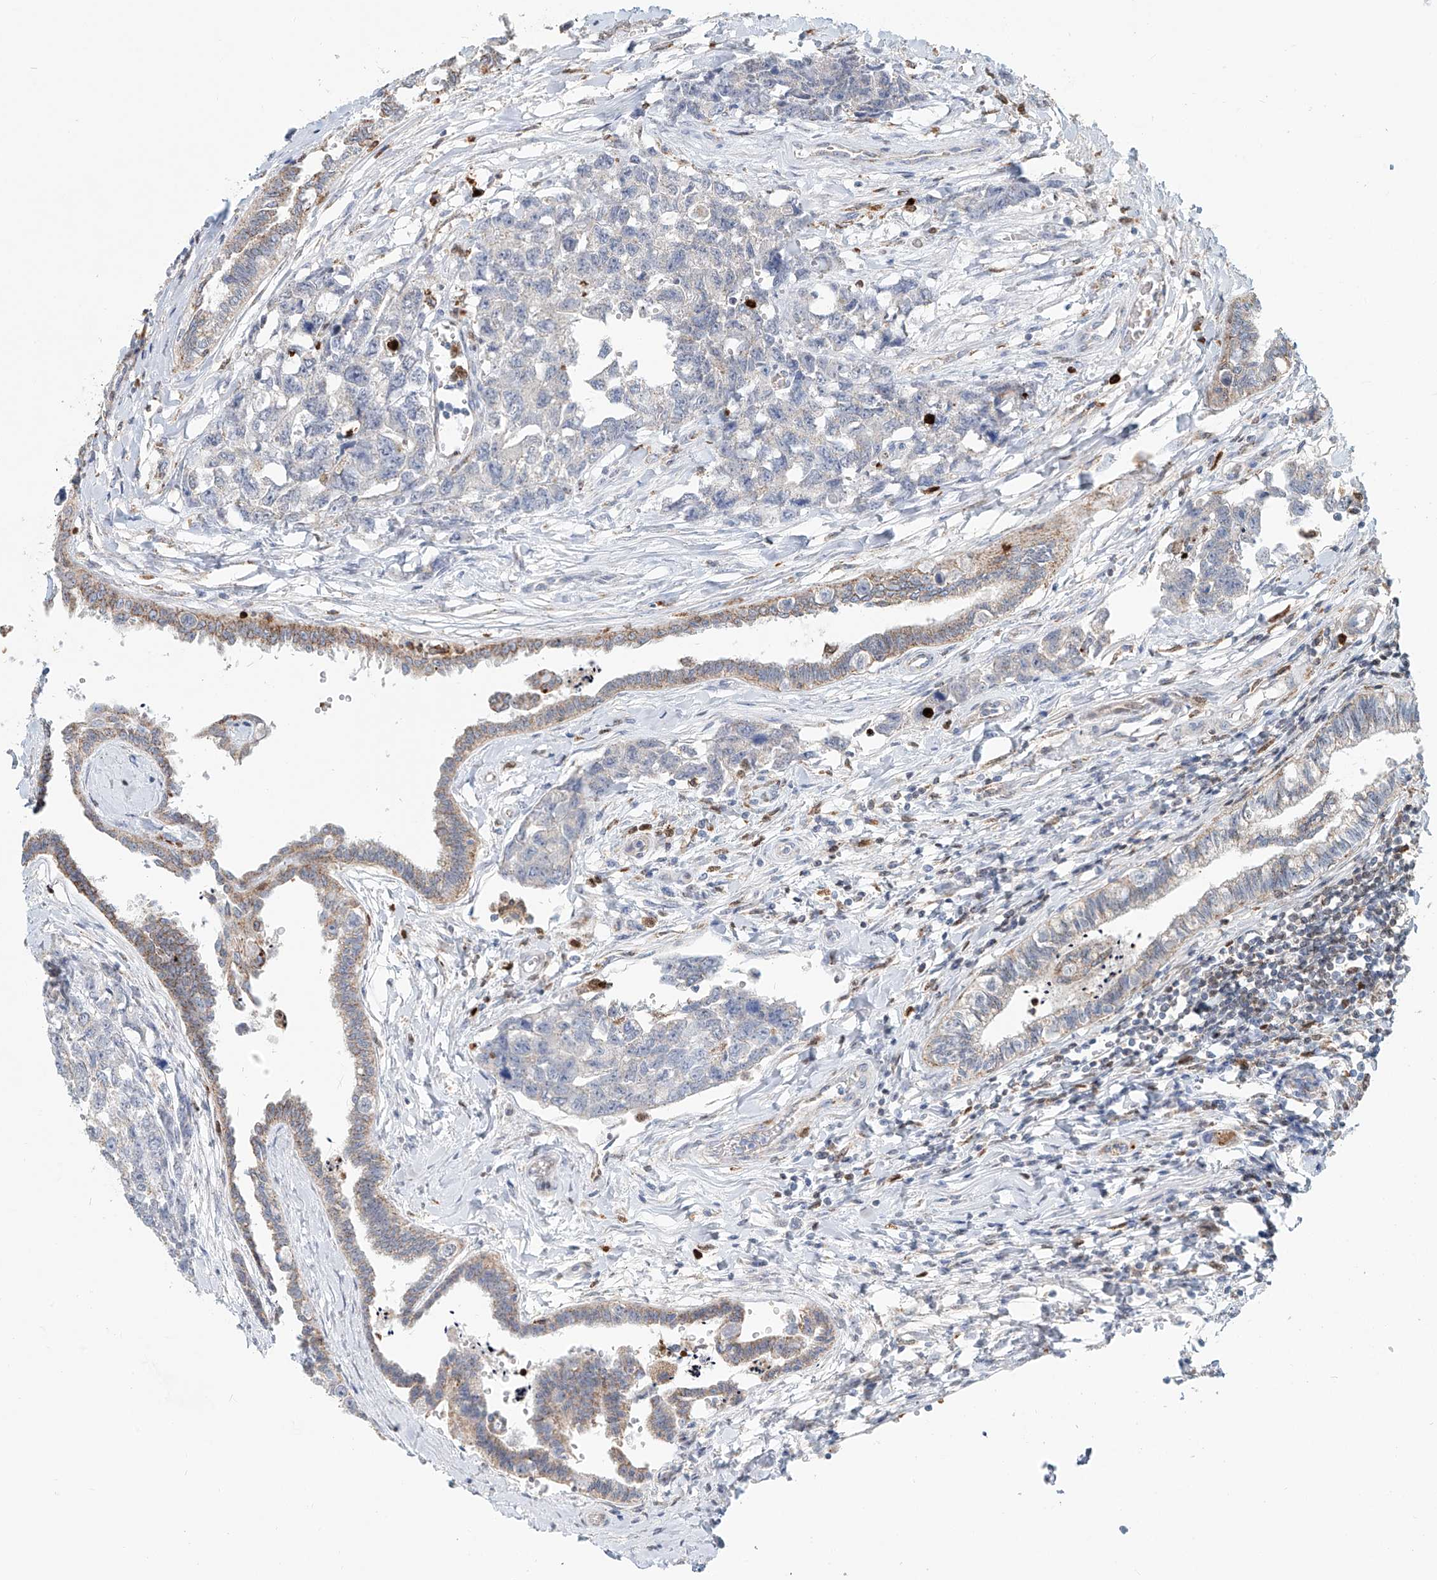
{"staining": {"intensity": "negative", "quantity": "none", "location": "none"}, "tissue": "testis cancer", "cell_type": "Tumor cells", "image_type": "cancer", "snomed": [{"axis": "morphology", "description": "Carcinoma, Embryonal, NOS"}, {"axis": "topography", "description": "Testis"}], "caption": "Immunohistochemistry (IHC) of human testis embryonal carcinoma shows no staining in tumor cells.", "gene": "PTPRA", "patient": {"sex": "male", "age": 31}}